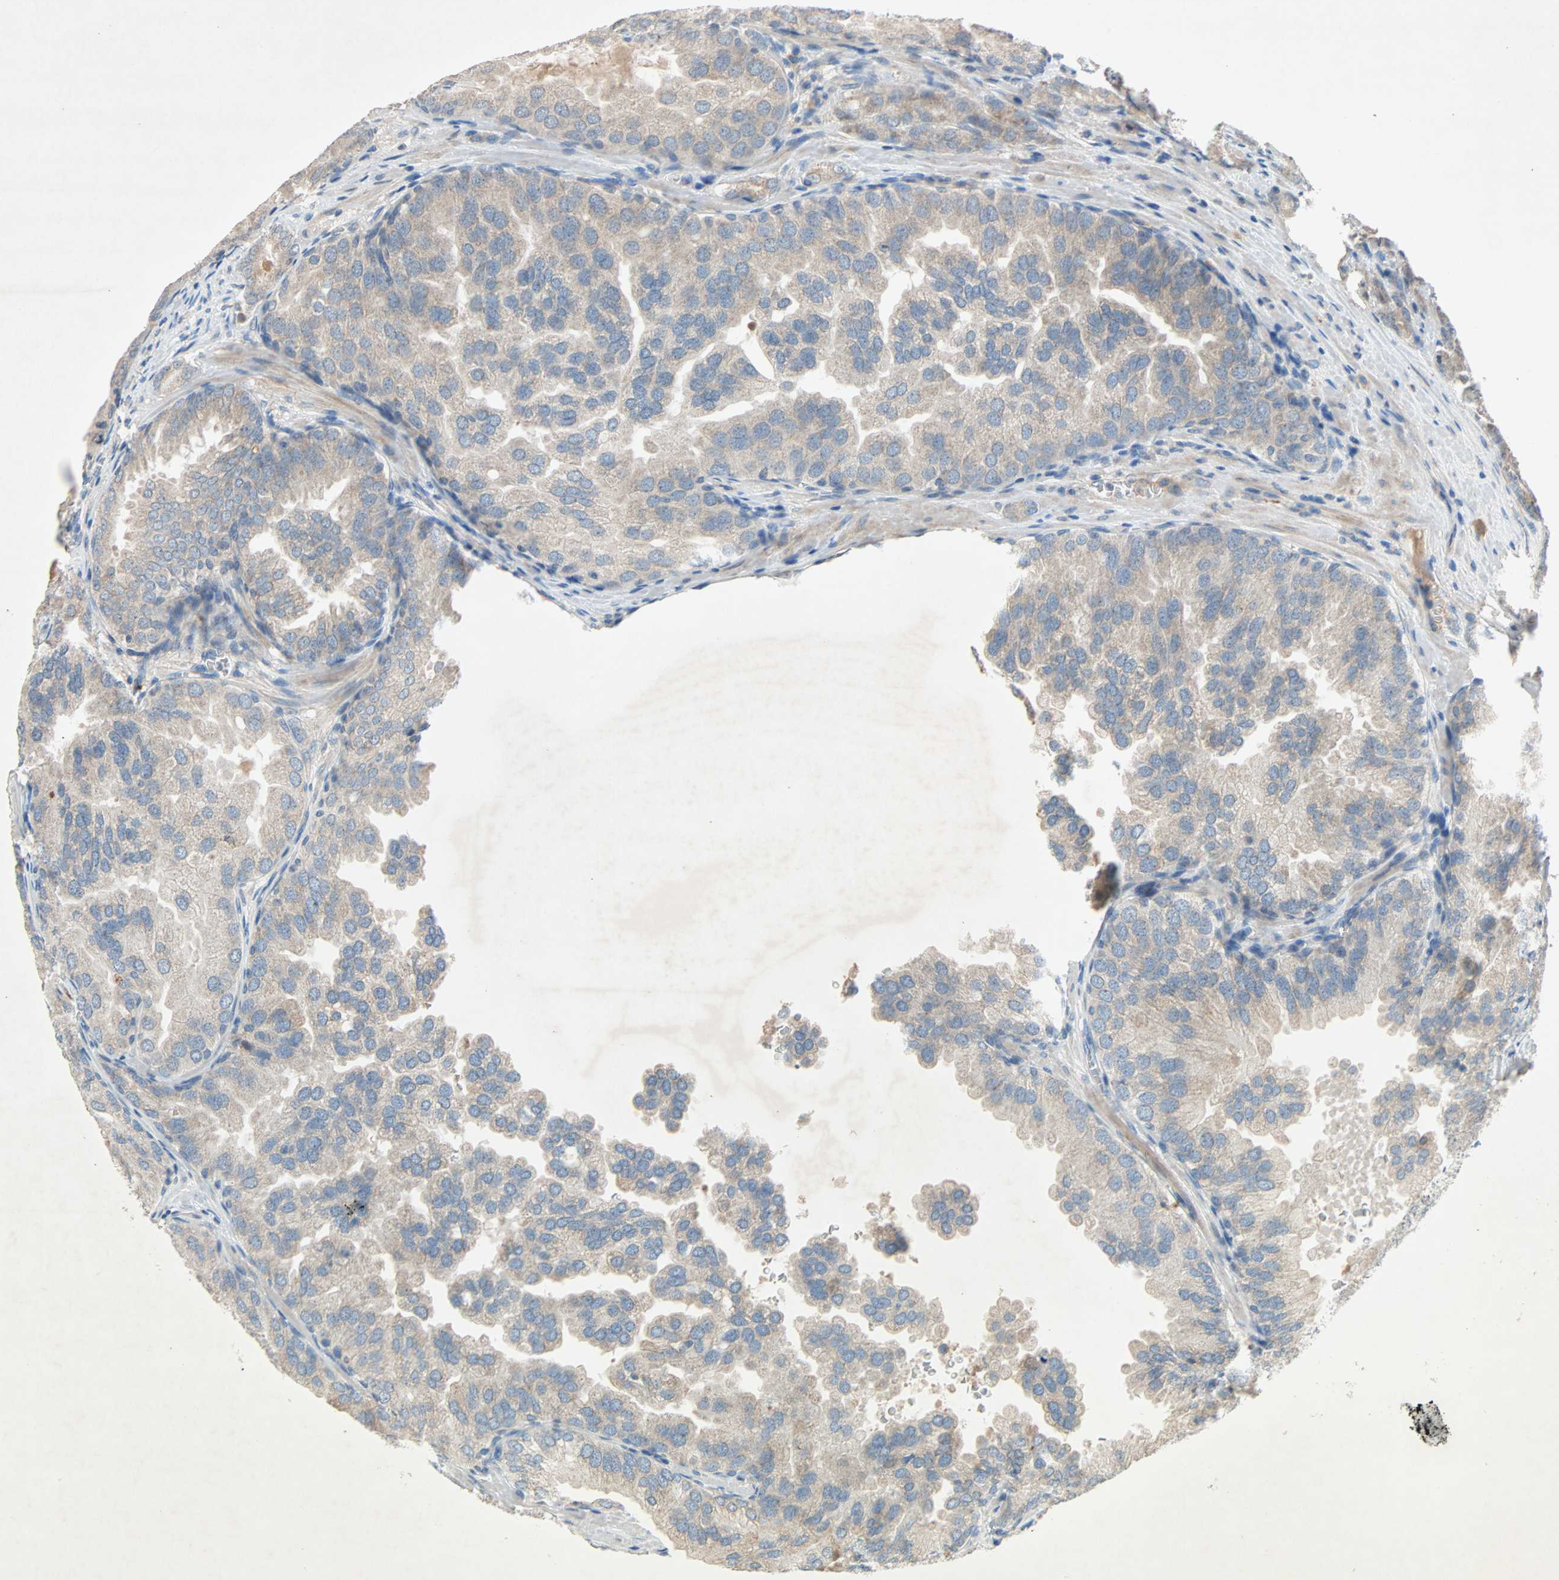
{"staining": {"intensity": "weak", "quantity": ">75%", "location": "cytoplasmic/membranous"}, "tissue": "prostate cancer", "cell_type": "Tumor cells", "image_type": "cancer", "snomed": [{"axis": "morphology", "description": "Adenocarcinoma, High grade"}, {"axis": "topography", "description": "Prostate"}], "caption": "Weak cytoplasmic/membranous expression is seen in approximately >75% of tumor cells in prostate cancer (adenocarcinoma (high-grade)). (DAB (3,3'-diaminobenzidine) IHC, brown staining for protein, blue staining for nuclei).", "gene": "XYLT1", "patient": {"sex": "male", "age": 64}}